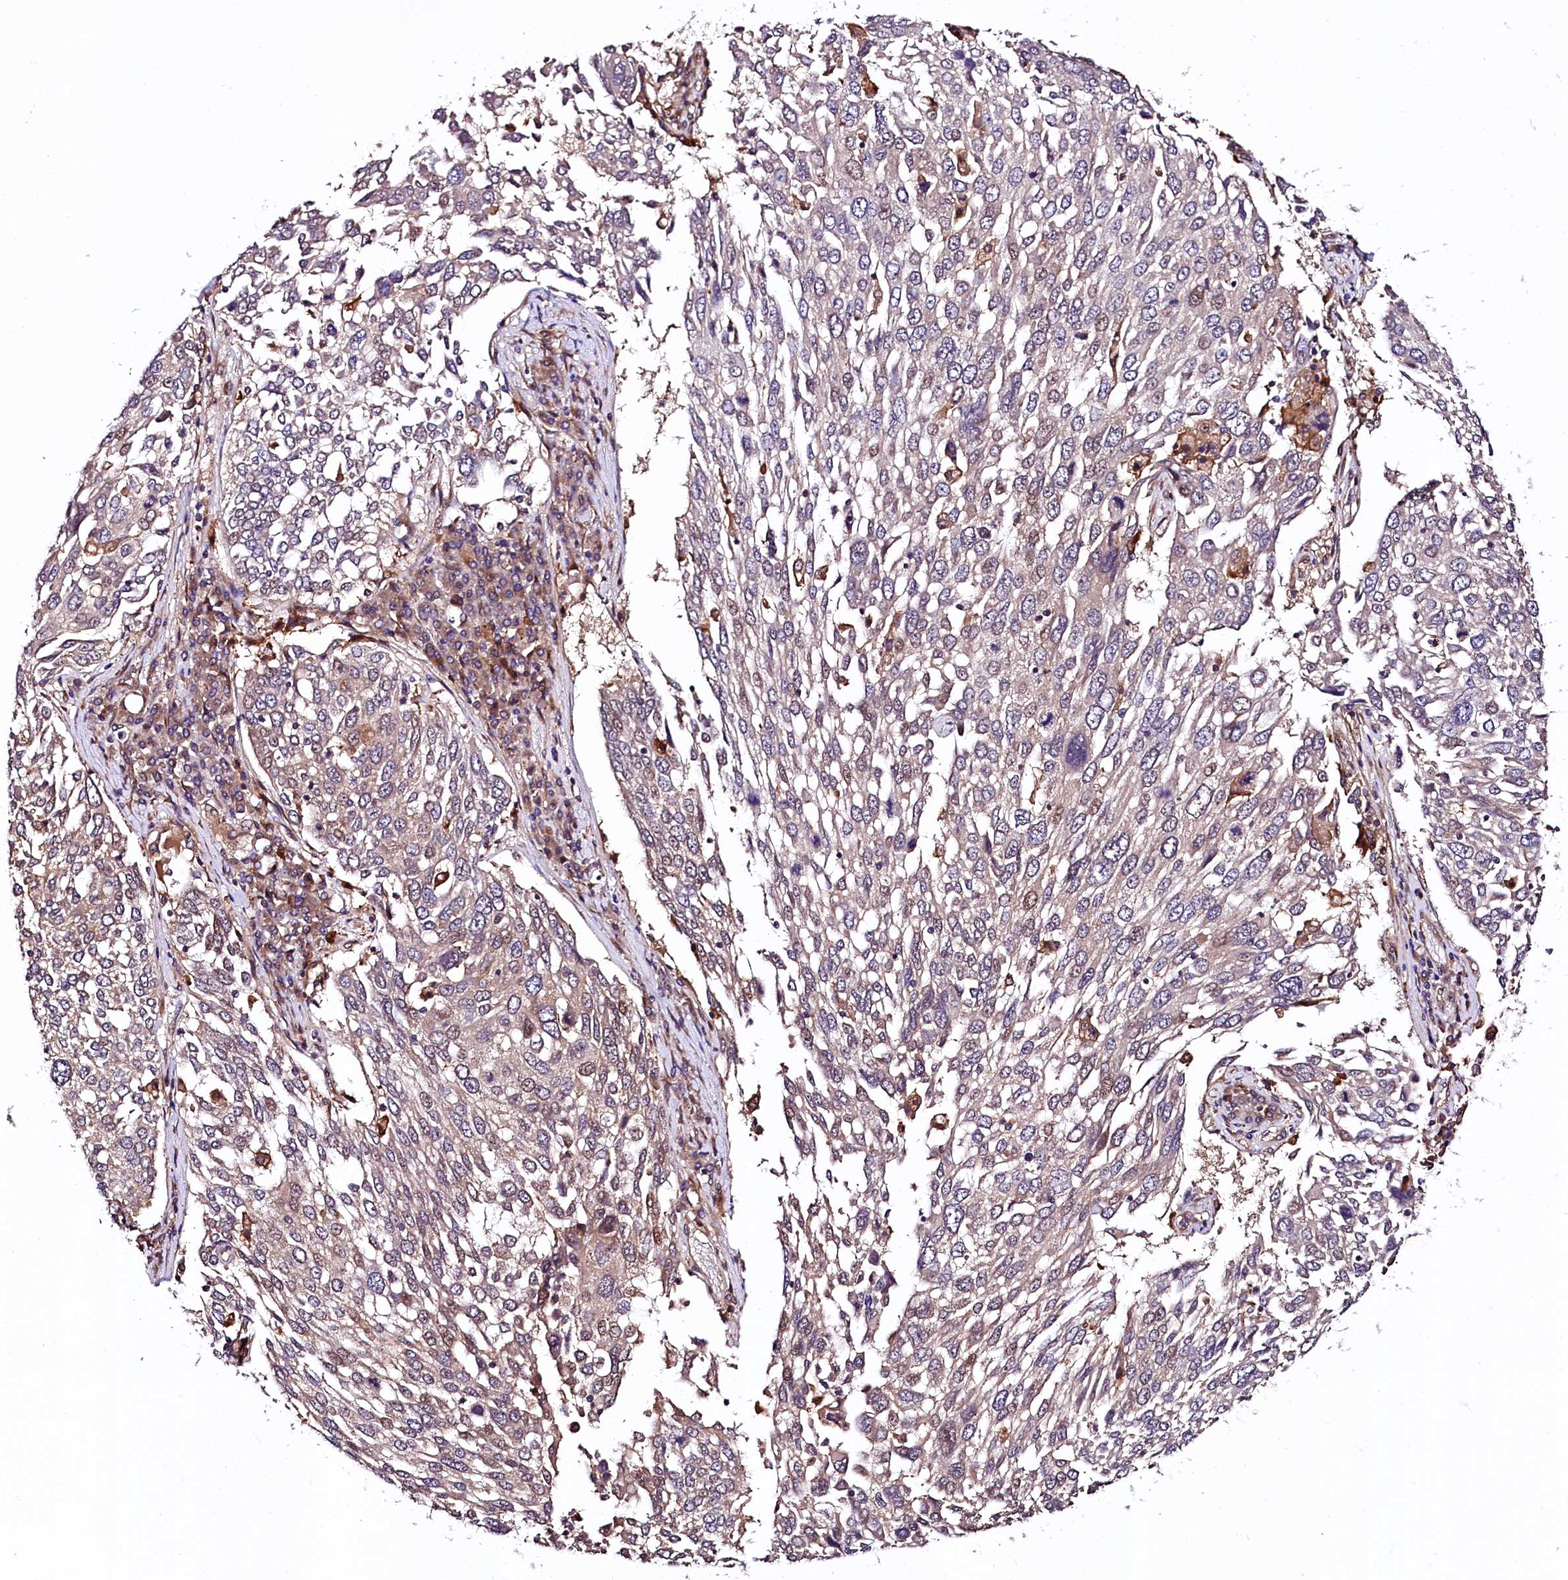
{"staining": {"intensity": "negative", "quantity": "none", "location": "none"}, "tissue": "lung cancer", "cell_type": "Tumor cells", "image_type": "cancer", "snomed": [{"axis": "morphology", "description": "Squamous cell carcinoma, NOS"}, {"axis": "topography", "description": "Lung"}], "caption": "Lung cancer (squamous cell carcinoma) stained for a protein using IHC reveals no positivity tumor cells.", "gene": "VPS35", "patient": {"sex": "male", "age": 65}}